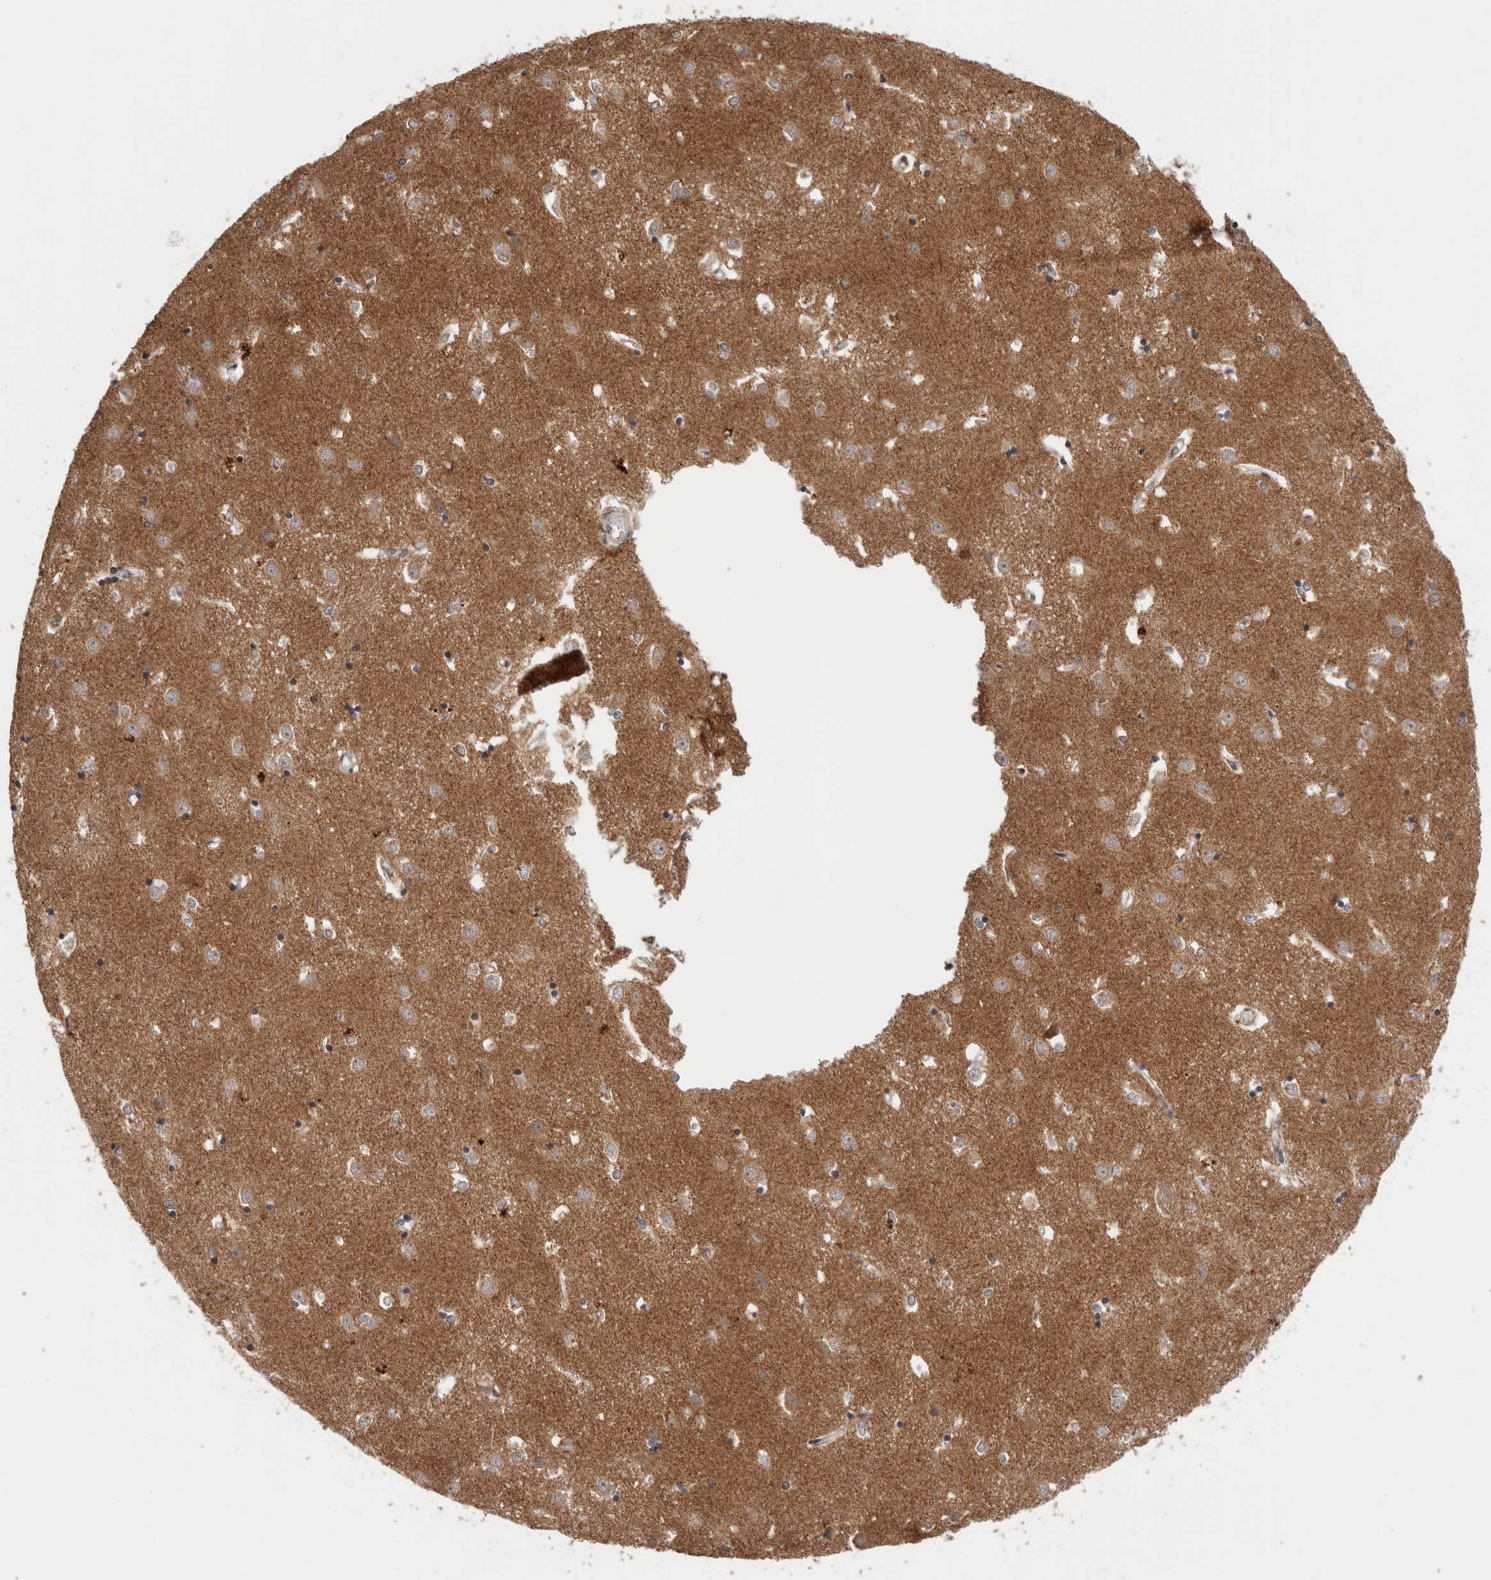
{"staining": {"intensity": "weak", "quantity": ">75%", "location": "cytoplasmic/membranous"}, "tissue": "caudate", "cell_type": "Glial cells", "image_type": "normal", "snomed": [{"axis": "morphology", "description": "Normal tissue, NOS"}, {"axis": "topography", "description": "Lateral ventricle wall"}], "caption": "This is a micrograph of immunohistochemistry staining of unremarkable caudate, which shows weak expression in the cytoplasmic/membranous of glial cells.", "gene": "KCNK1", "patient": {"sex": "male", "age": 45}}